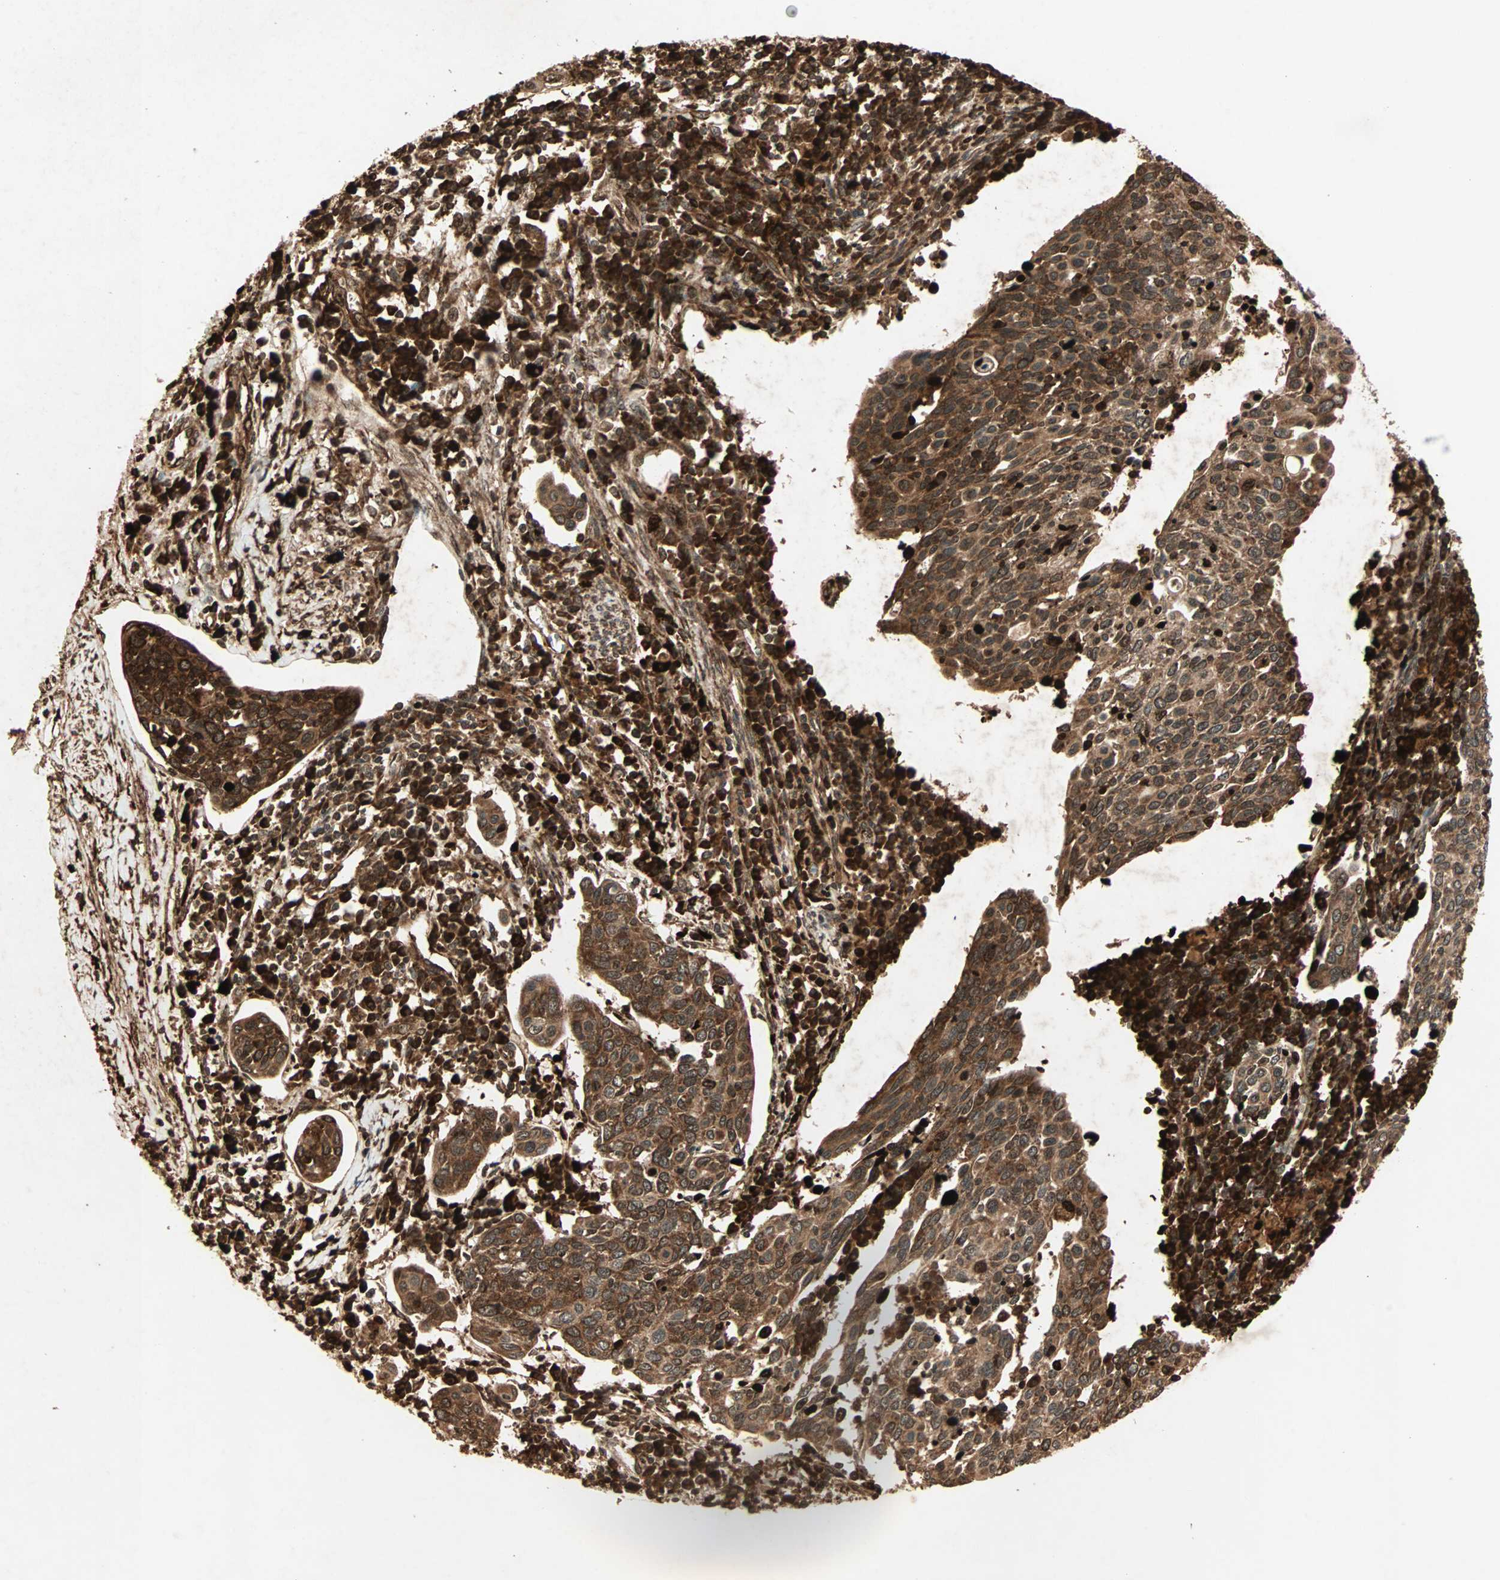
{"staining": {"intensity": "strong", "quantity": ">75%", "location": "cytoplasmic/membranous"}, "tissue": "cervical cancer", "cell_type": "Tumor cells", "image_type": "cancer", "snomed": [{"axis": "morphology", "description": "Squamous cell carcinoma, NOS"}, {"axis": "topography", "description": "Cervix"}], "caption": "Strong cytoplasmic/membranous positivity for a protein is seen in about >75% of tumor cells of cervical cancer using immunohistochemistry.", "gene": "RFFL", "patient": {"sex": "female", "age": 40}}